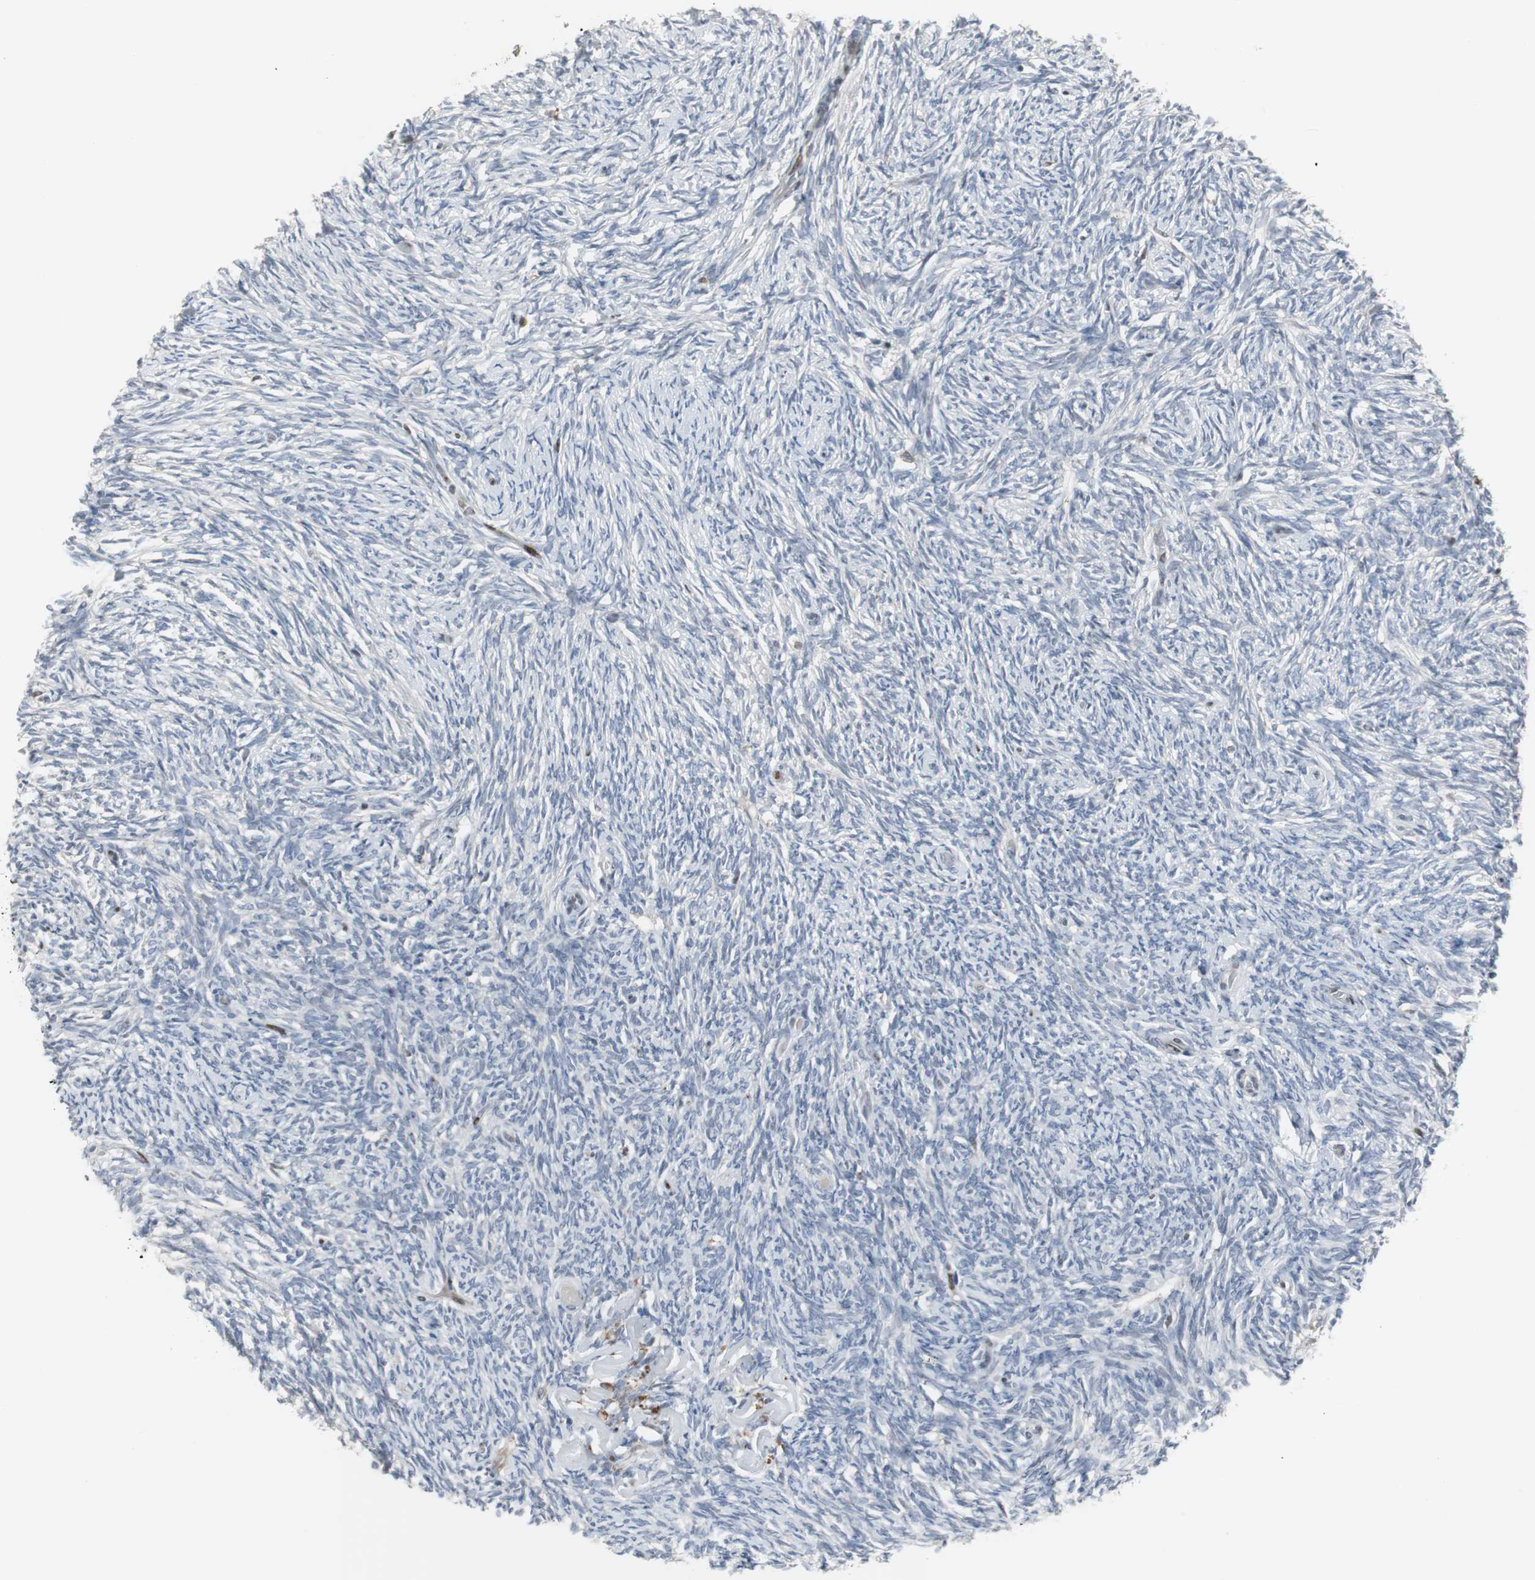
{"staining": {"intensity": "negative", "quantity": "none", "location": "none"}, "tissue": "ovary", "cell_type": "Ovarian stroma cells", "image_type": "normal", "snomed": [{"axis": "morphology", "description": "Normal tissue, NOS"}, {"axis": "topography", "description": "Ovary"}], "caption": "IHC micrograph of unremarkable ovary: ovary stained with DAB reveals no significant protein positivity in ovarian stroma cells.", "gene": "GRK2", "patient": {"sex": "female", "age": 60}}